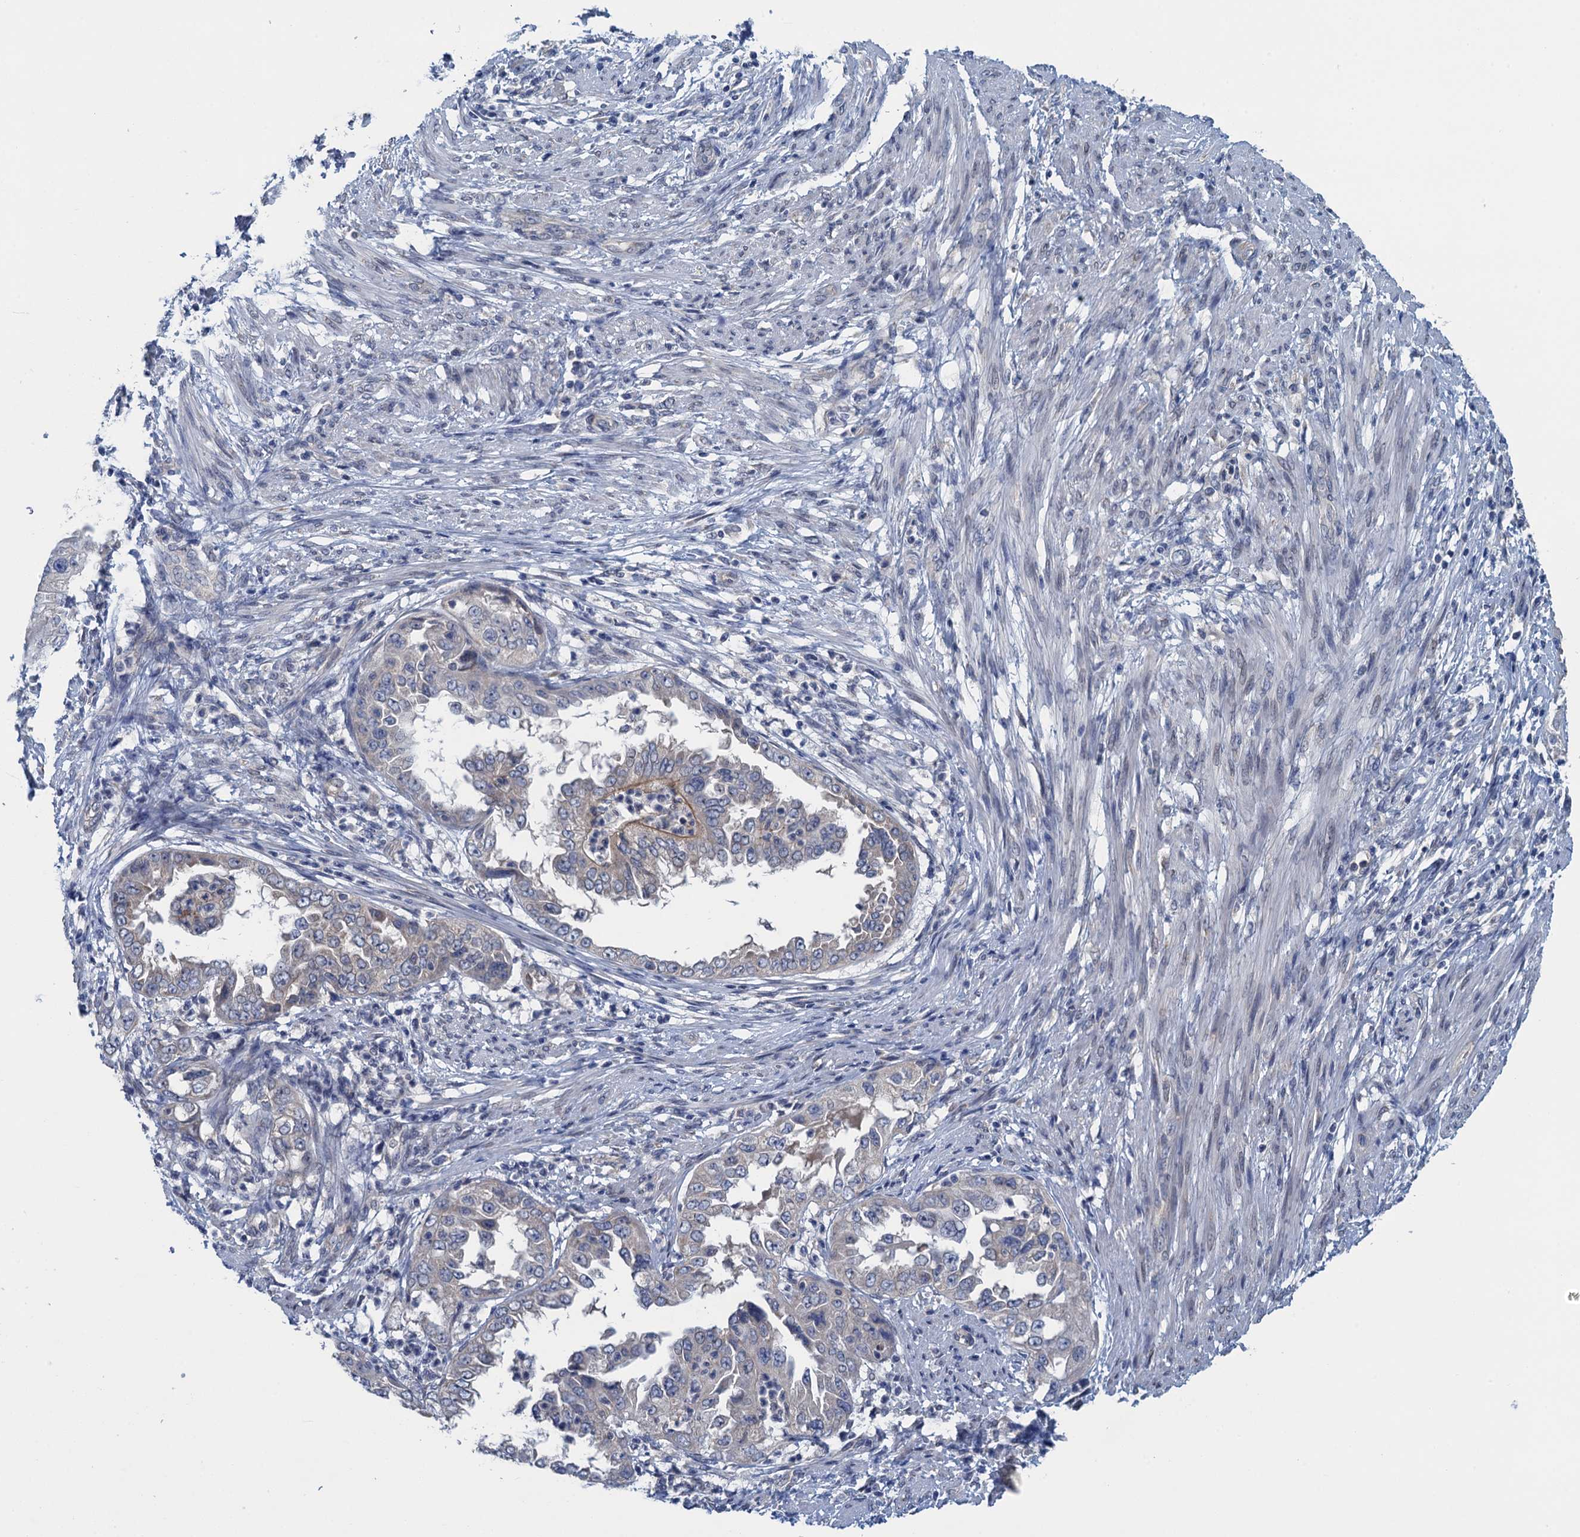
{"staining": {"intensity": "moderate", "quantity": "<25%", "location": "cytoplasmic/membranous"}, "tissue": "endometrial cancer", "cell_type": "Tumor cells", "image_type": "cancer", "snomed": [{"axis": "morphology", "description": "Adenocarcinoma, NOS"}, {"axis": "topography", "description": "Endometrium"}], "caption": "IHC photomicrograph of neoplastic tissue: endometrial cancer (adenocarcinoma) stained using immunohistochemistry demonstrates low levels of moderate protein expression localized specifically in the cytoplasmic/membranous of tumor cells, appearing as a cytoplasmic/membranous brown color.", "gene": "CTU2", "patient": {"sex": "female", "age": 85}}